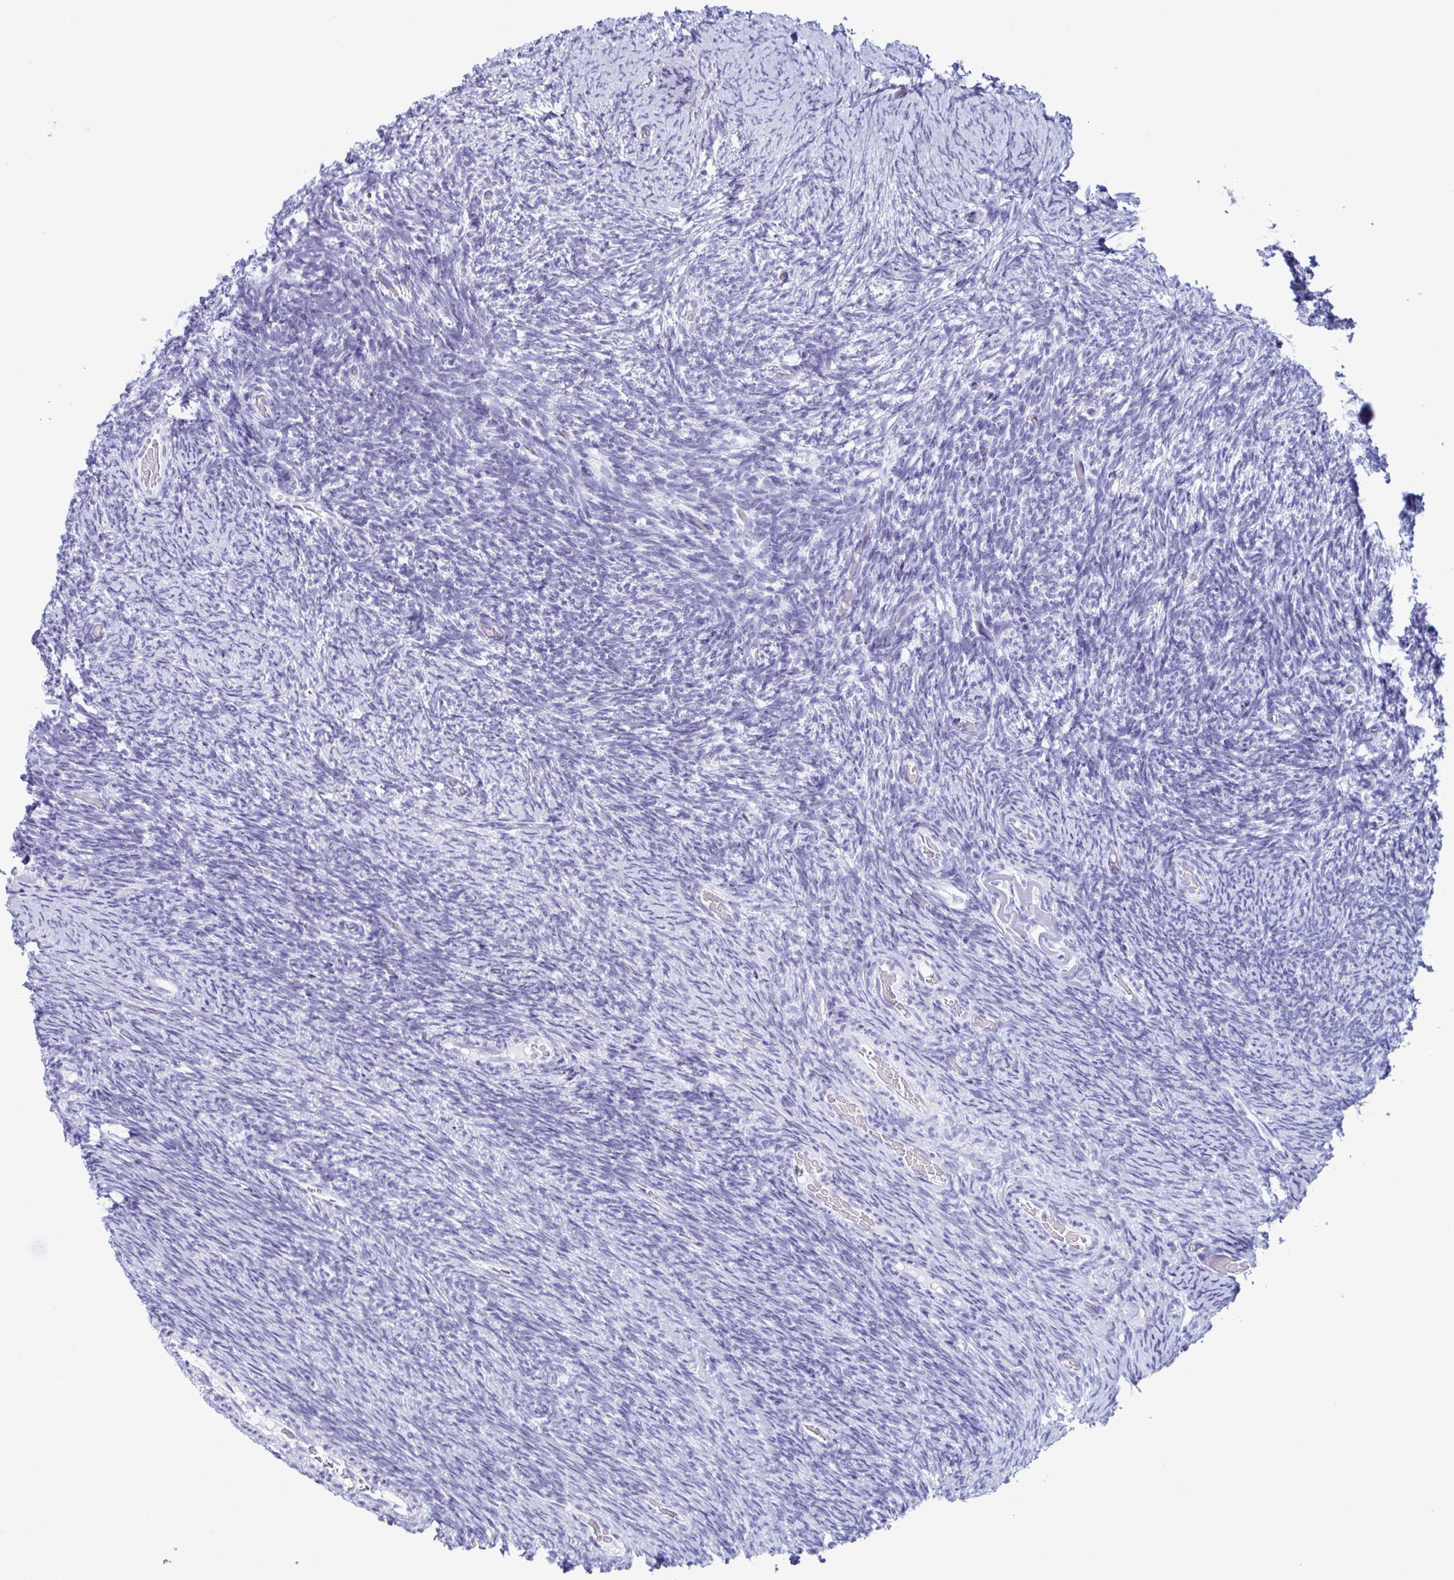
{"staining": {"intensity": "negative", "quantity": "none", "location": "none"}, "tissue": "ovary", "cell_type": "Ovarian stroma cells", "image_type": "normal", "snomed": [{"axis": "morphology", "description": "Normal tissue, NOS"}, {"axis": "topography", "description": "Ovary"}], "caption": "Immunohistochemistry of unremarkable human ovary reveals no positivity in ovarian stroma cells. Nuclei are stained in blue.", "gene": "GKN2", "patient": {"sex": "female", "age": 34}}